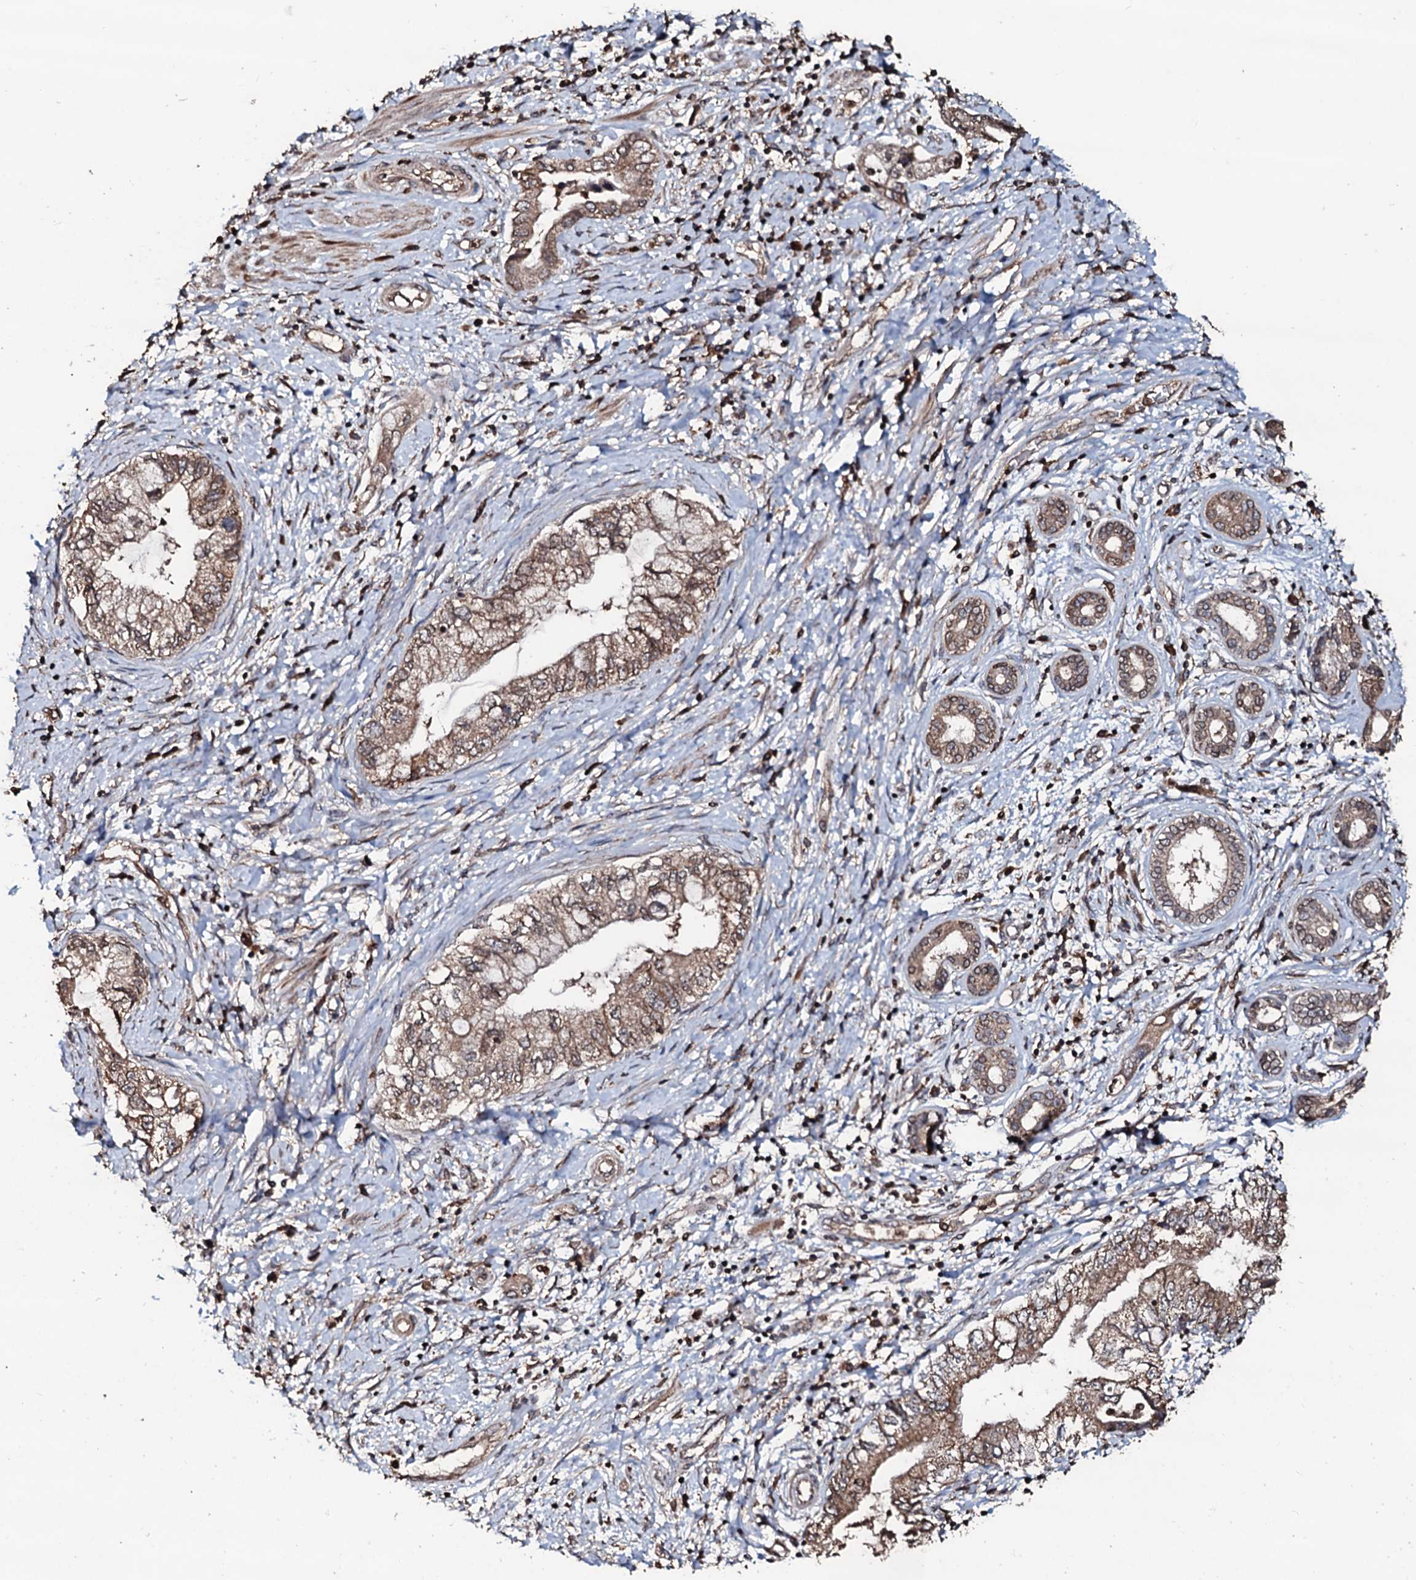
{"staining": {"intensity": "moderate", "quantity": ">75%", "location": "cytoplasmic/membranous"}, "tissue": "pancreatic cancer", "cell_type": "Tumor cells", "image_type": "cancer", "snomed": [{"axis": "morphology", "description": "Adenocarcinoma, NOS"}, {"axis": "topography", "description": "Pancreas"}], "caption": "Moderate cytoplasmic/membranous positivity is identified in approximately >75% of tumor cells in pancreatic adenocarcinoma.", "gene": "SDHAF2", "patient": {"sex": "female", "age": 73}}